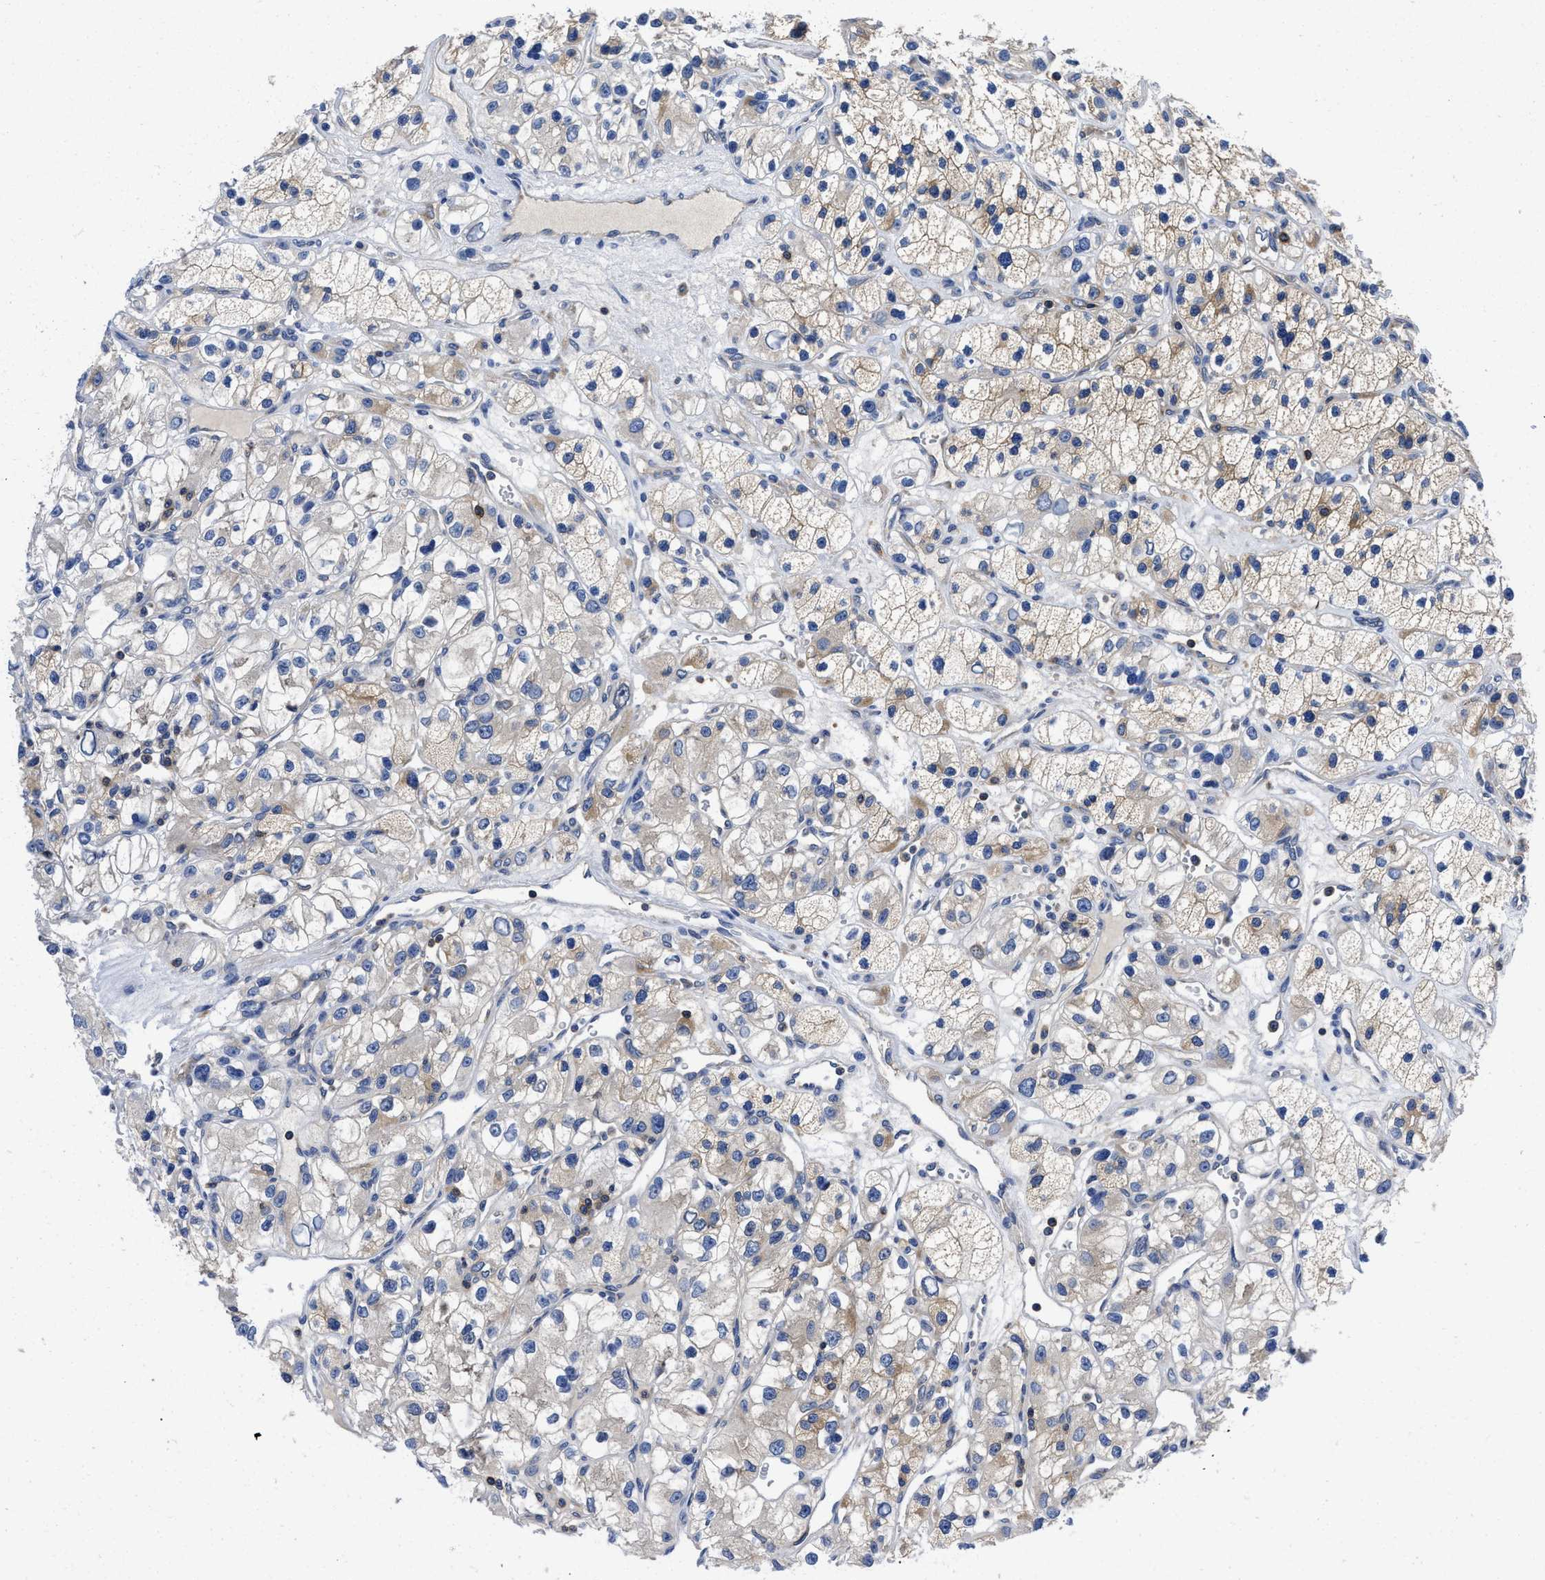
{"staining": {"intensity": "weak", "quantity": "<25%", "location": "cytoplasmic/membranous"}, "tissue": "renal cancer", "cell_type": "Tumor cells", "image_type": "cancer", "snomed": [{"axis": "morphology", "description": "Adenocarcinoma, NOS"}, {"axis": "topography", "description": "Kidney"}], "caption": "Tumor cells are negative for protein expression in human renal adenocarcinoma.", "gene": "YARS1", "patient": {"sex": "female", "age": 57}}